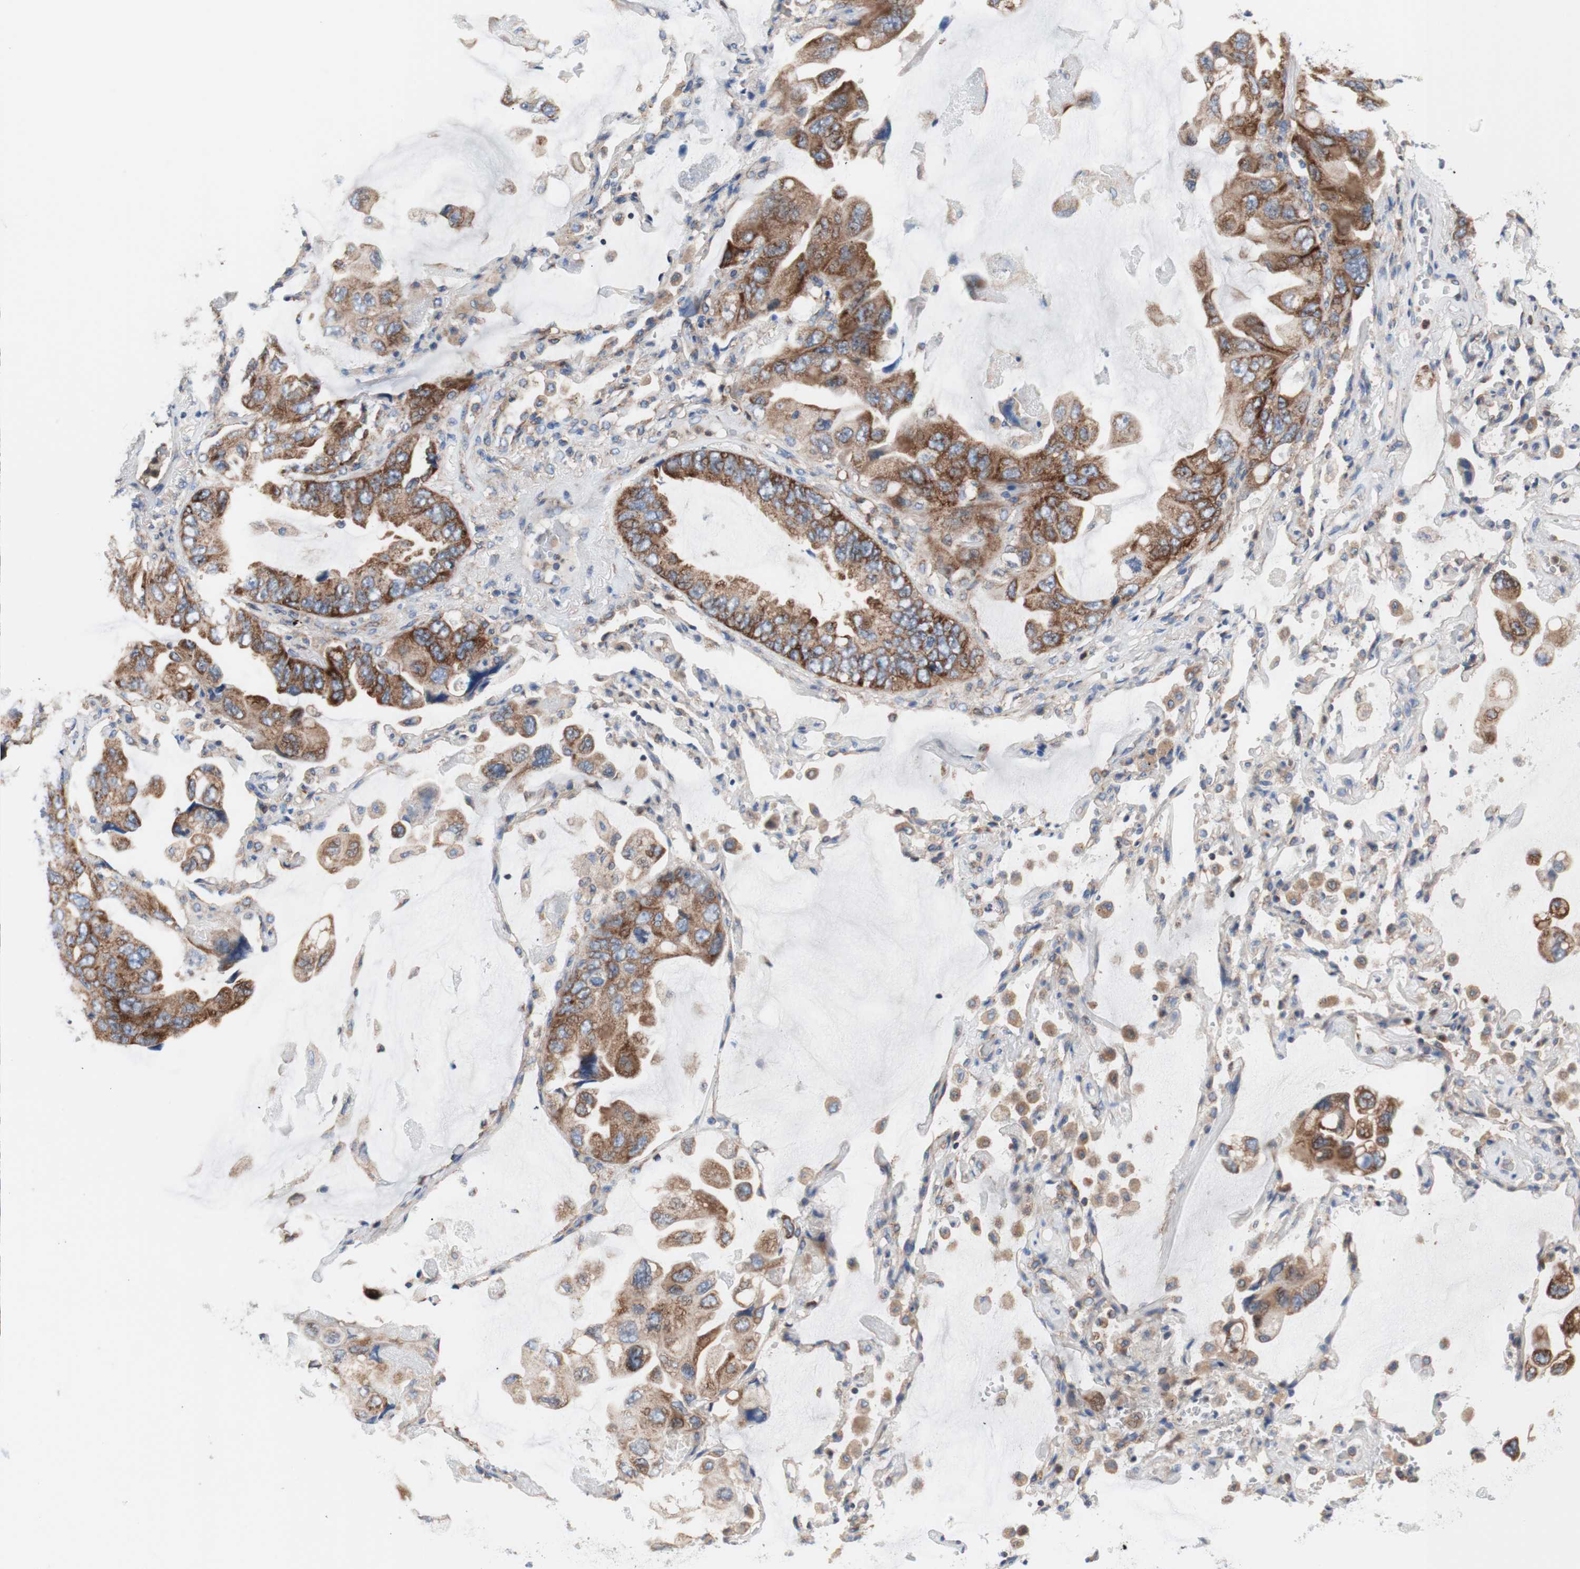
{"staining": {"intensity": "strong", "quantity": ">75%", "location": "cytoplasmic/membranous"}, "tissue": "lung cancer", "cell_type": "Tumor cells", "image_type": "cancer", "snomed": [{"axis": "morphology", "description": "Squamous cell carcinoma, NOS"}, {"axis": "topography", "description": "Lung"}], "caption": "Brown immunohistochemical staining in human lung cancer exhibits strong cytoplasmic/membranous expression in about >75% of tumor cells.", "gene": "FMR1", "patient": {"sex": "female", "age": 73}}